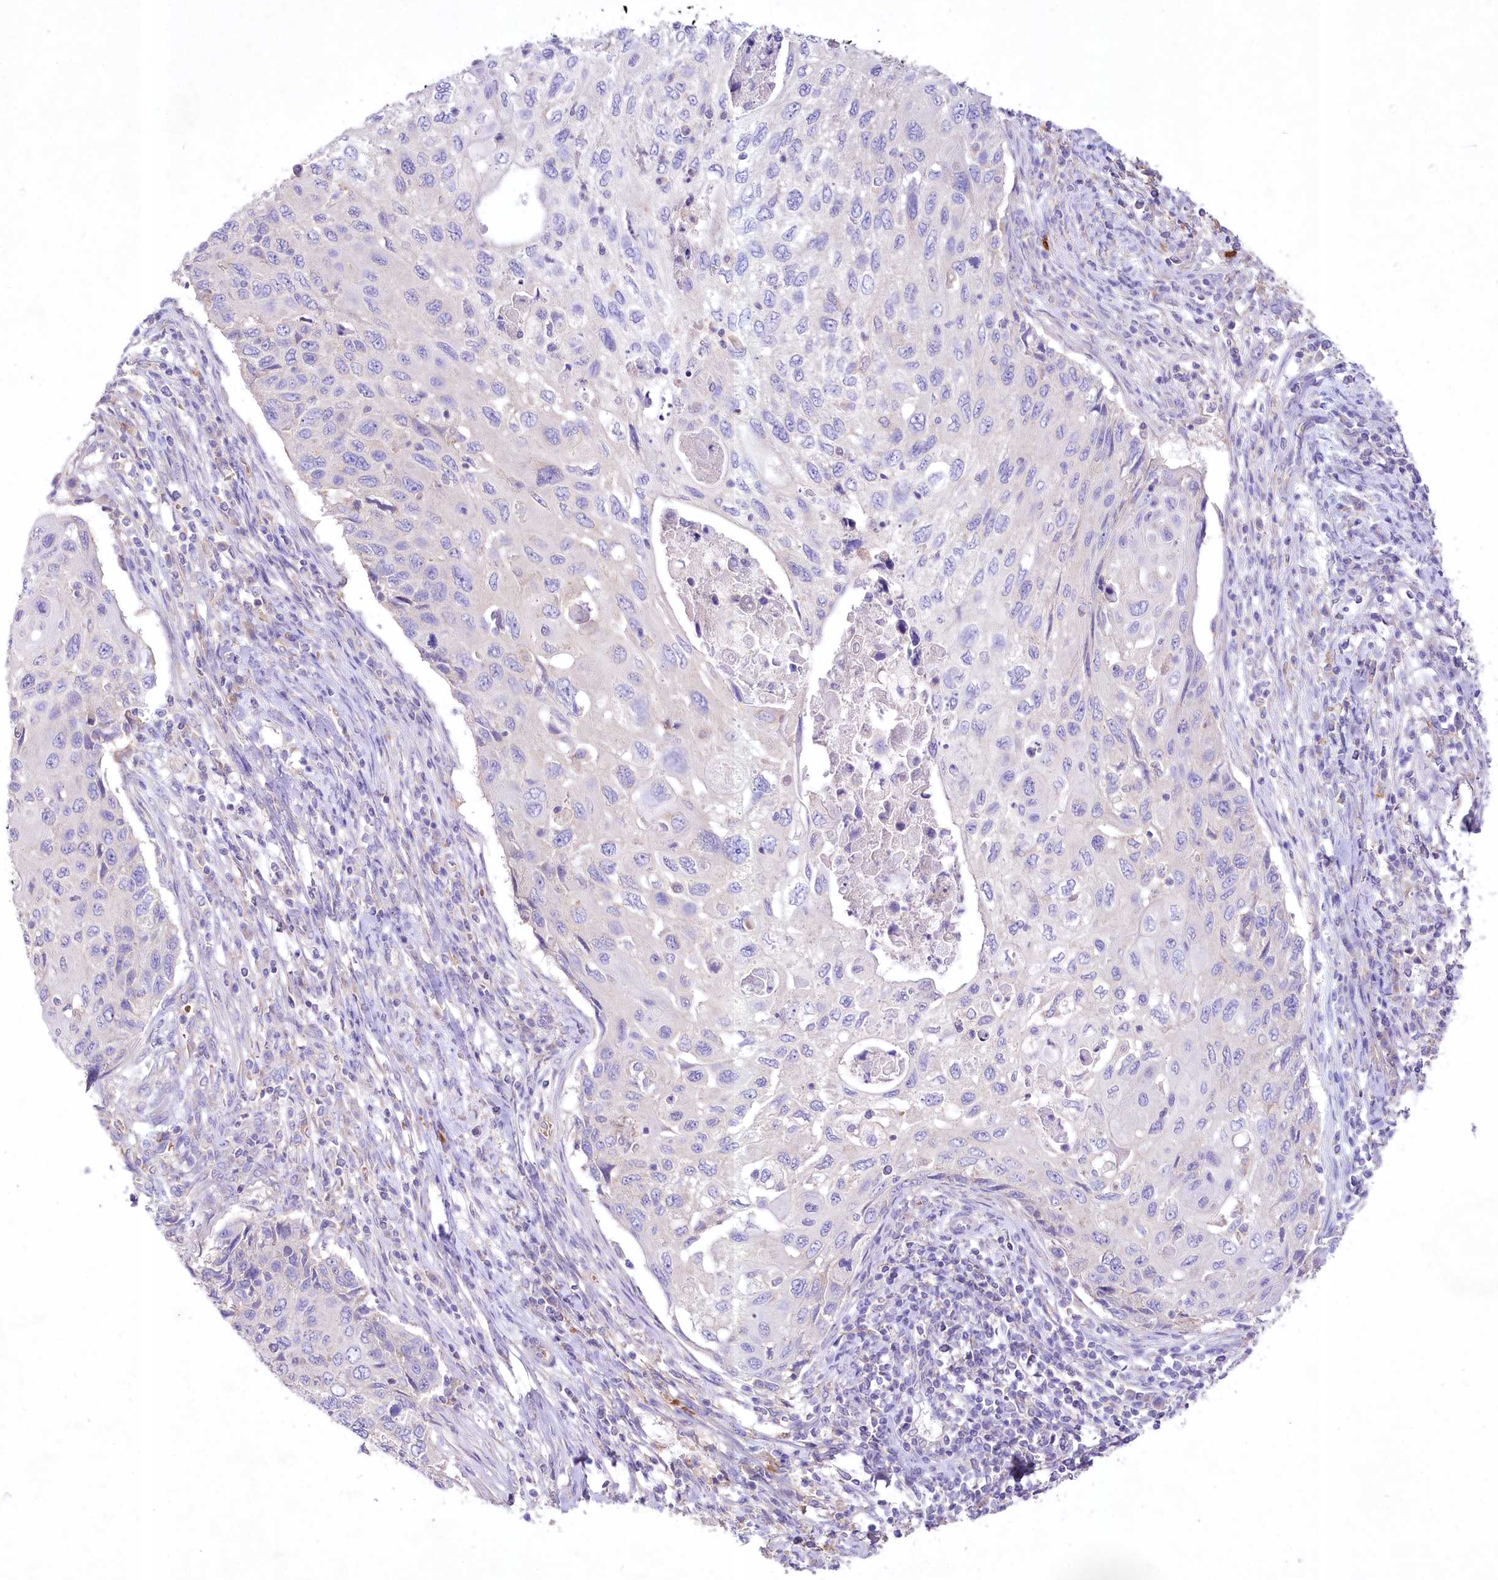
{"staining": {"intensity": "negative", "quantity": "none", "location": "none"}, "tissue": "cervical cancer", "cell_type": "Tumor cells", "image_type": "cancer", "snomed": [{"axis": "morphology", "description": "Squamous cell carcinoma, NOS"}, {"axis": "topography", "description": "Cervix"}], "caption": "Immunohistochemistry (IHC) of human squamous cell carcinoma (cervical) exhibits no staining in tumor cells.", "gene": "PRSS53", "patient": {"sex": "female", "age": 70}}